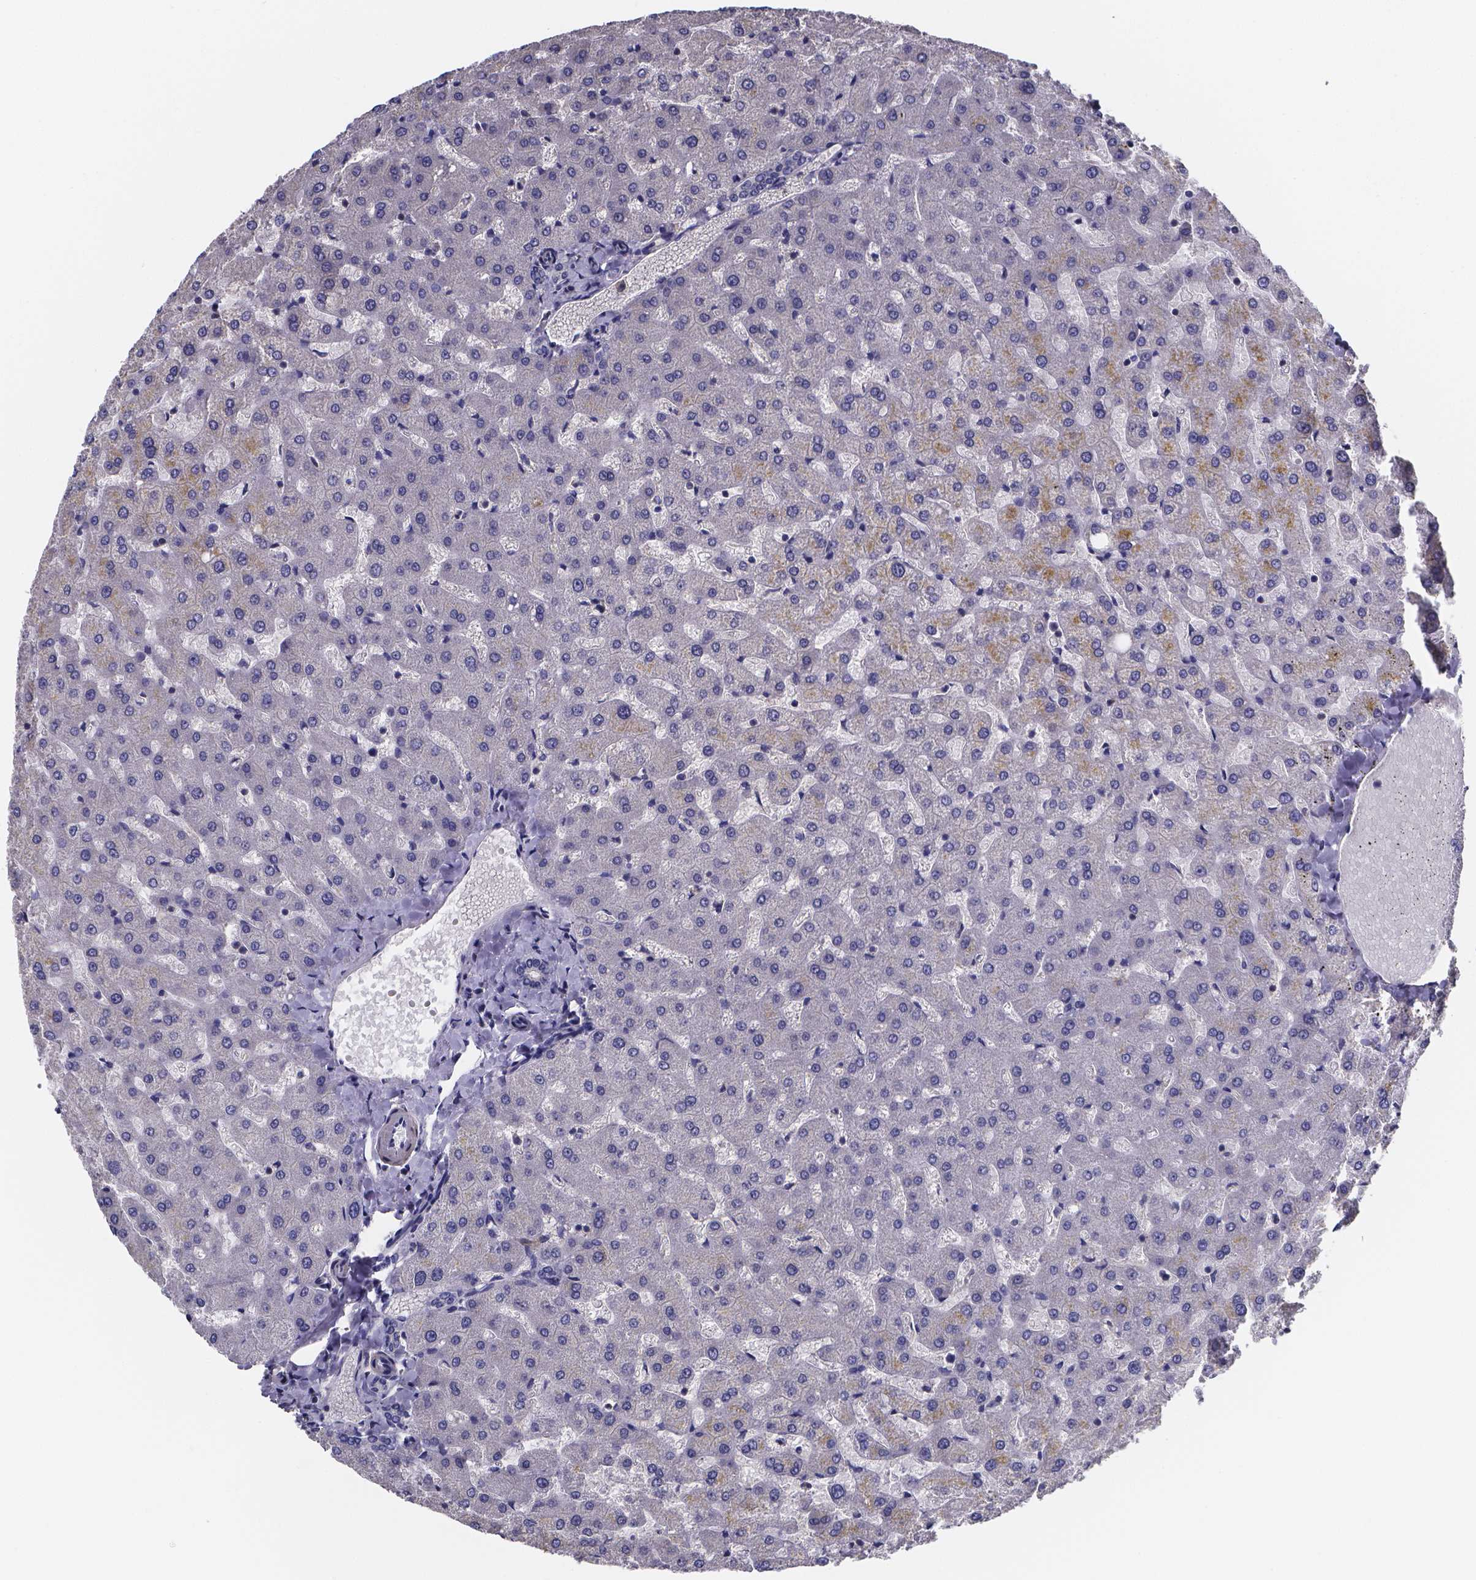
{"staining": {"intensity": "negative", "quantity": "none", "location": "none"}, "tissue": "liver", "cell_type": "Cholangiocytes", "image_type": "normal", "snomed": [{"axis": "morphology", "description": "Normal tissue, NOS"}, {"axis": "topography", "description": "Liver"}], "caption": "Photomicrograph shows no significant protein positivity in cholangiocytes of normal liver.", "gene": "RERG", "patient": {"sex": "female", "age": 50}}